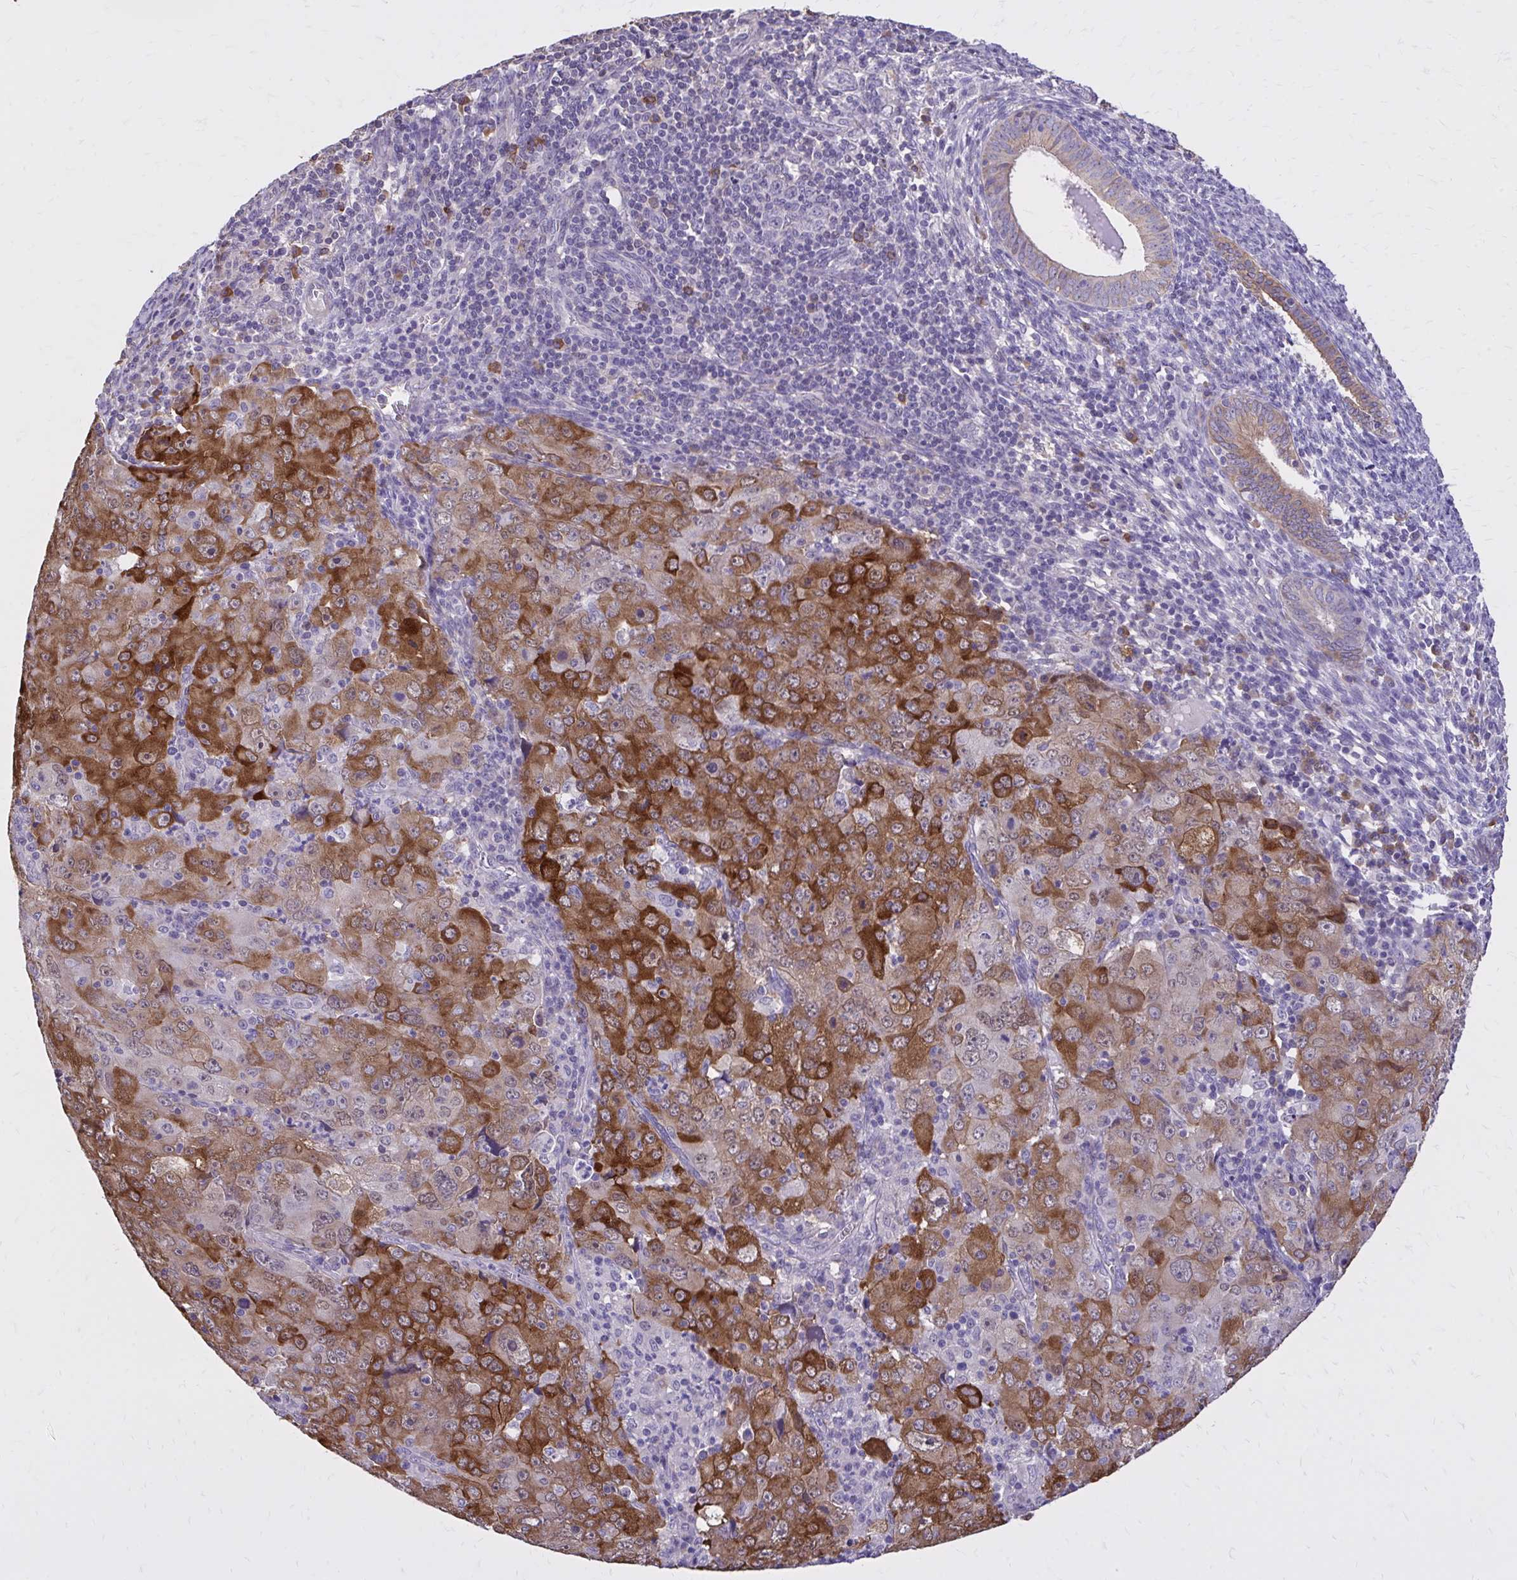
{"staining": {"intensity": "strong", "quantity": "25%-75%", "location": "cytoplasmic/membranous"}, "tissue": "cervical cancer", "cell_type": "Tumor cells", "image_type": "cancer", "snomed": [{"axis": "morphology", "description": "Adenocarcinoma, NOS"}, {"axis": "topography", "description": "Cervix"}], "caption": "This is an image of immunohistochemistry staining of cervical cancer, which shows strong positivity in the cytoplasmic/membranous of tumor cells.", "gene": "EPB41L1", "patient": {"sex": "female", "age": 56}}